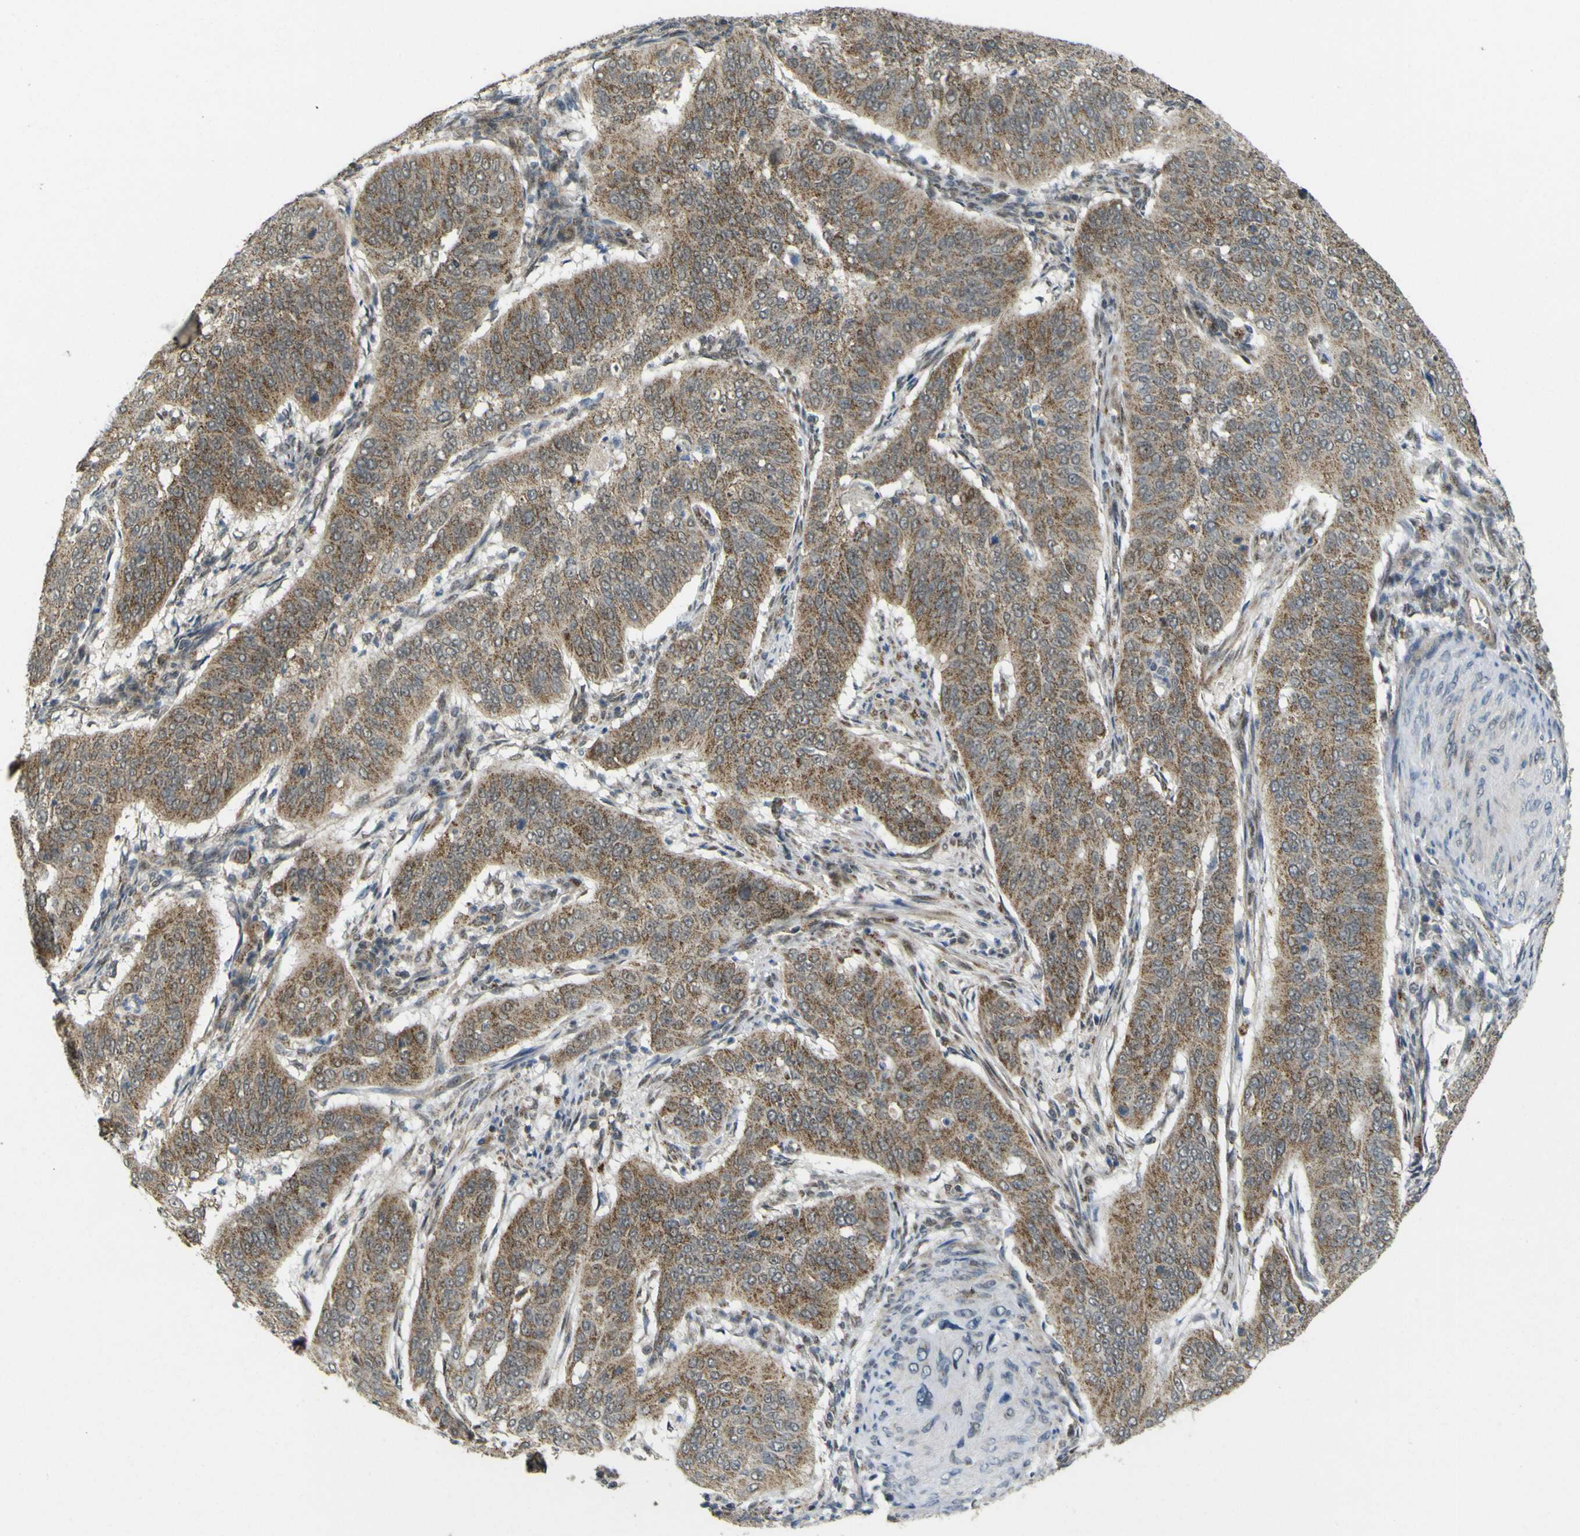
{"staining": {"intensity": "strong", "quantity": ">75%", "location": "cytoplasmic/membranous,nuclear"}, "tissue": "cervical cancer", "cell_type": "Tumor cells", "image_type": "cancer", "snomed": [{"axis": "morphology", "description": "Normal tissue, NOS"}, {"axis": "morphology", "description": "Squamous cell carcinoma, NOS"}, {"axis": "topography", "description": "Cervix"}], "caption": "Strong cytoplasmic/membranous and nuclear positivity for a protein is identified in about >75% of tumor cells of cervical squamous cell carcinoma using IHC.", "gene": "ACBD5", "patient": {"sex": "female", "age": 39}}